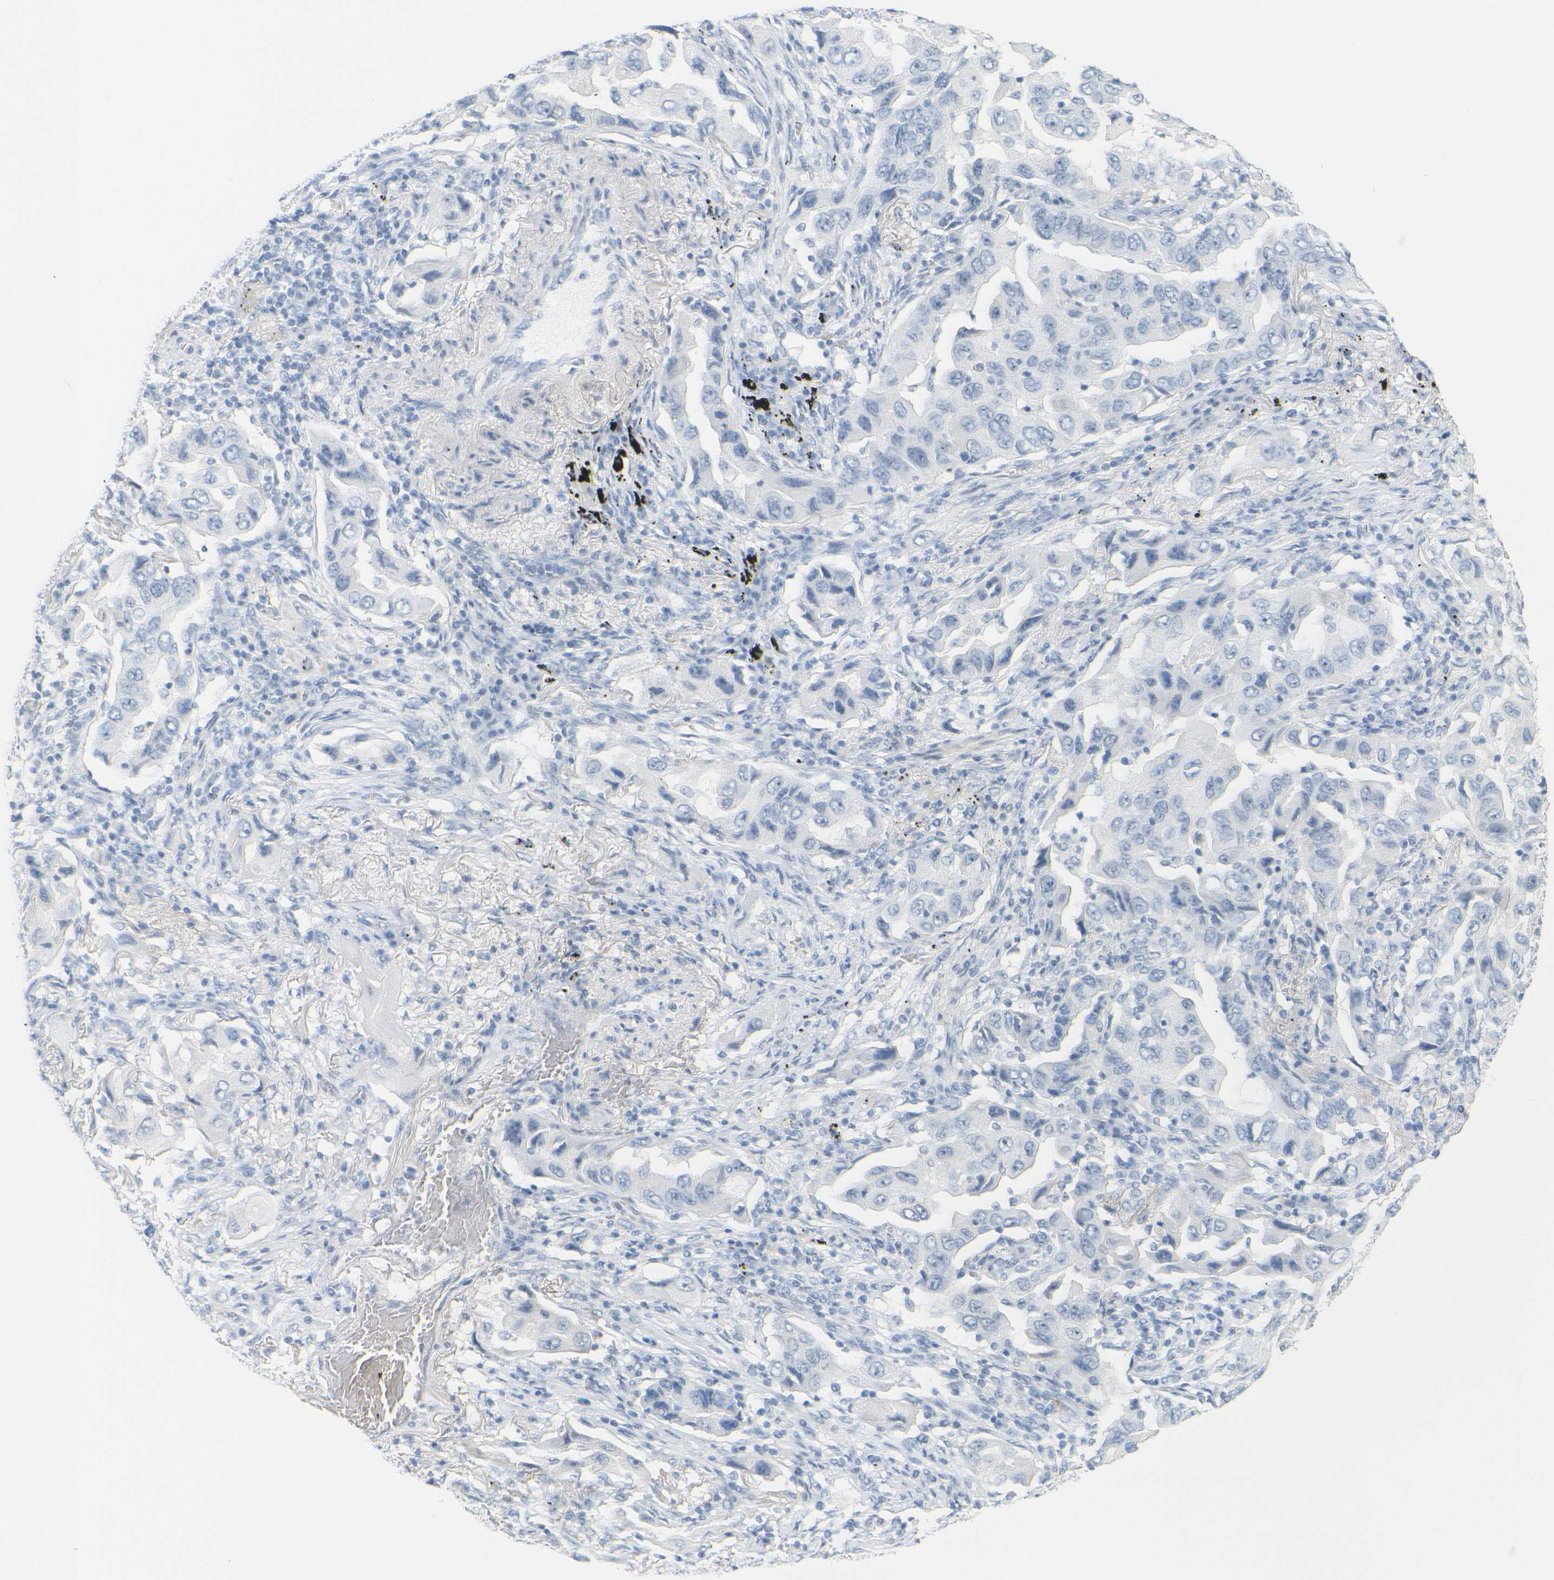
{"staining": {"intensity": "negative", "quantity": "none", "location": "none"}, "tissue": "lung cancer", "cell_type": "Tumor cells", "image_type": "cancer", "snomed": [{"axis": "morphology", "description": "Adenocarcinoma, NOS"}, {"axis": "topography", "description": "Lung"}], "caption": "High magnification brightfield microscopy of adenocarcinoma (lung) stained with DAB (brown) and counterstained with hematoxylin (blue): tumor cells show no significant positivity.", "gene": "OPN1SW", "patient": {"sex": "female", "age": 65}}